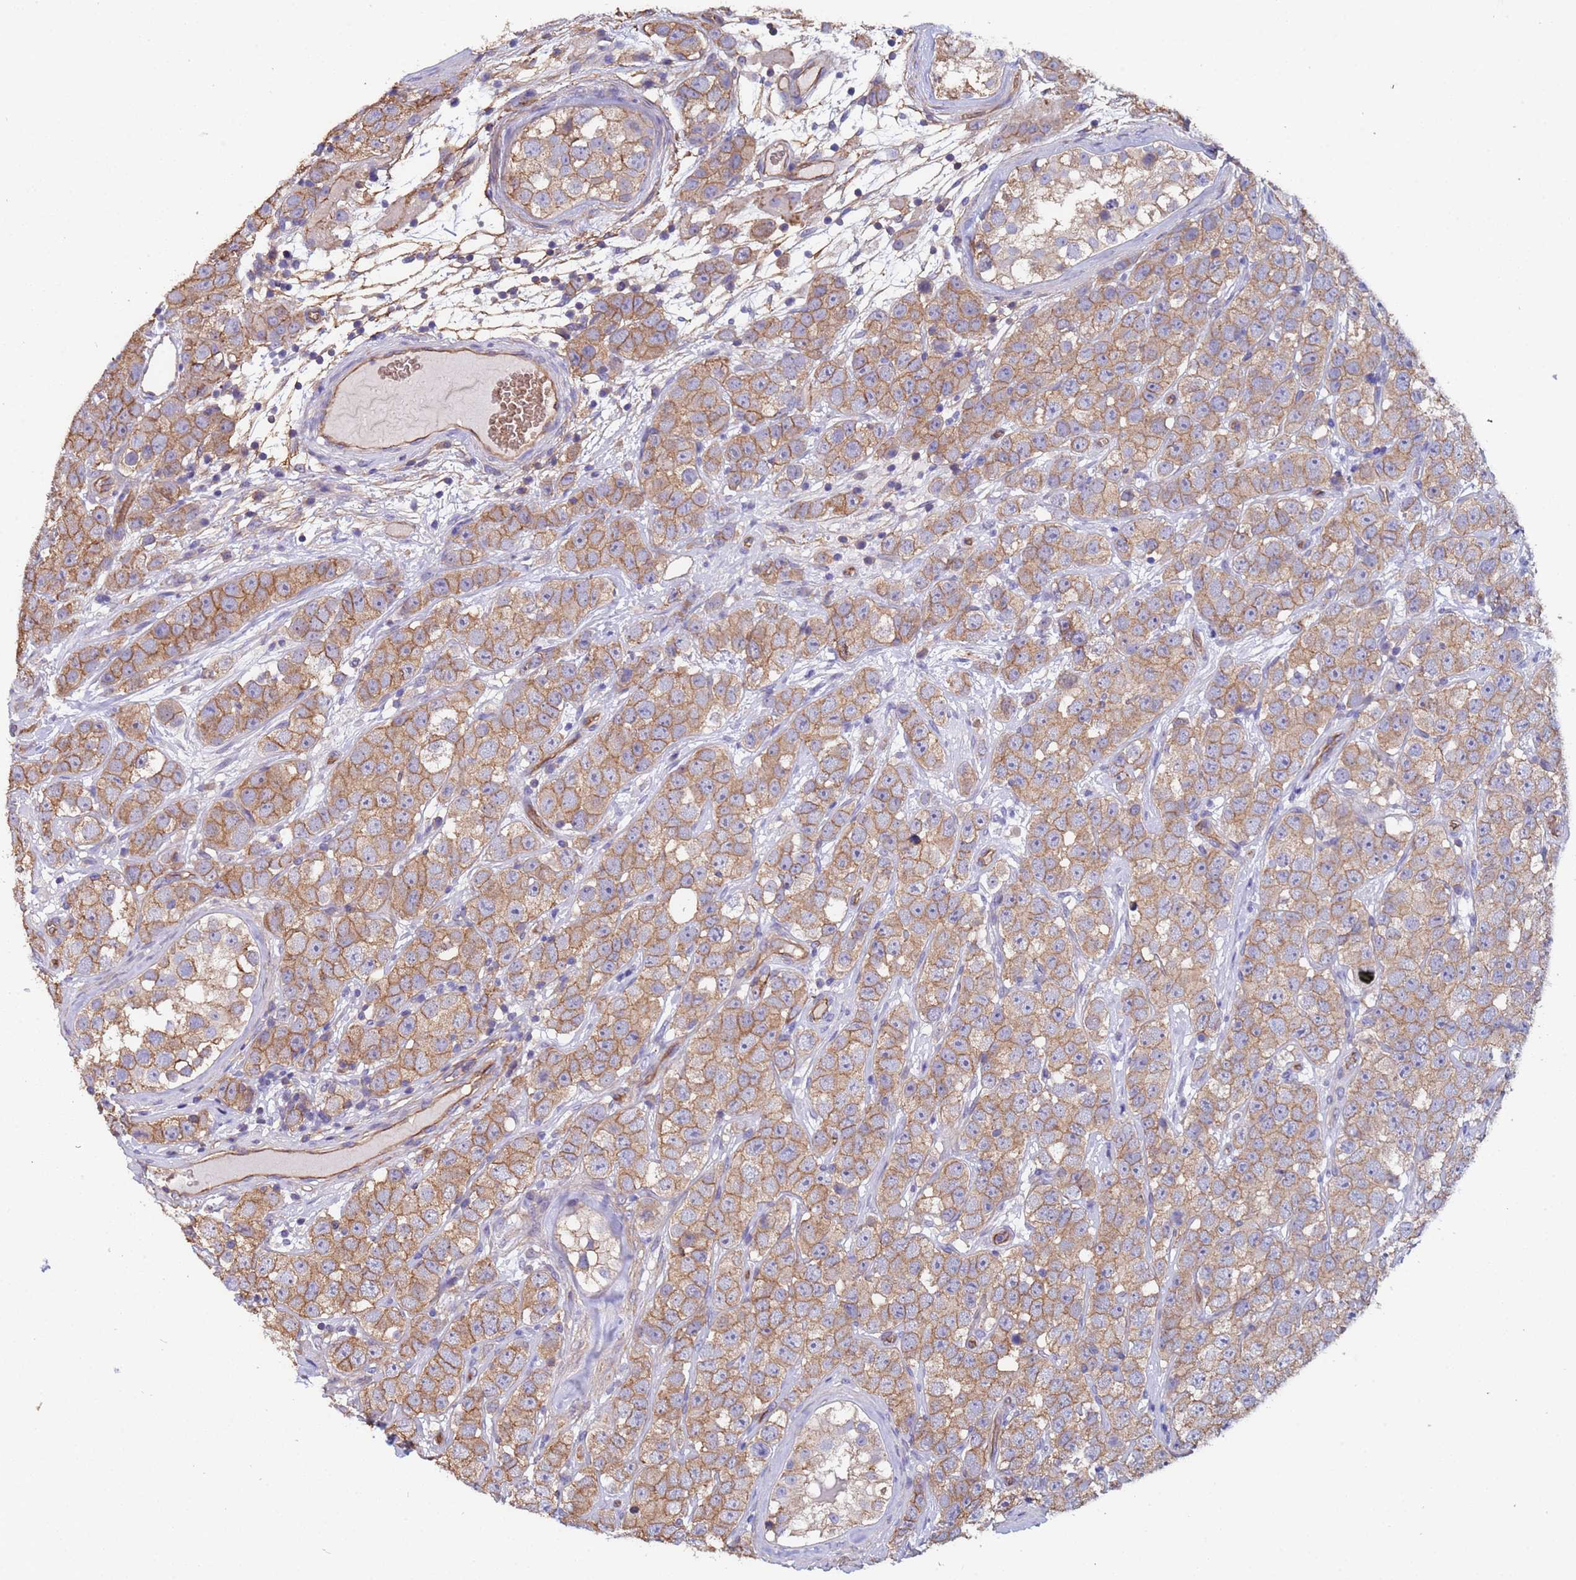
{"staining": {"intensity": "moderate", "quantity": ">75%", "location": "cytoplasmic/membranous"}, "tissue": "testis cancer", "cell_type": "Tumor cells", "image_type": "cancer", "snomed": [{"axis": "morphology", "description": "Seminoma, NOS"}, {"axis": "topography", "description": "Testis"}], "caption": "Approximately >75% of tumor cells in human testis cancer (seminoma) show moderate cytoplasmic/membranous protein positivity as visualized by brown immunohistochemical staining.", "gene": "ZNF248", "patient": {"sex": "male", "age": 28}}